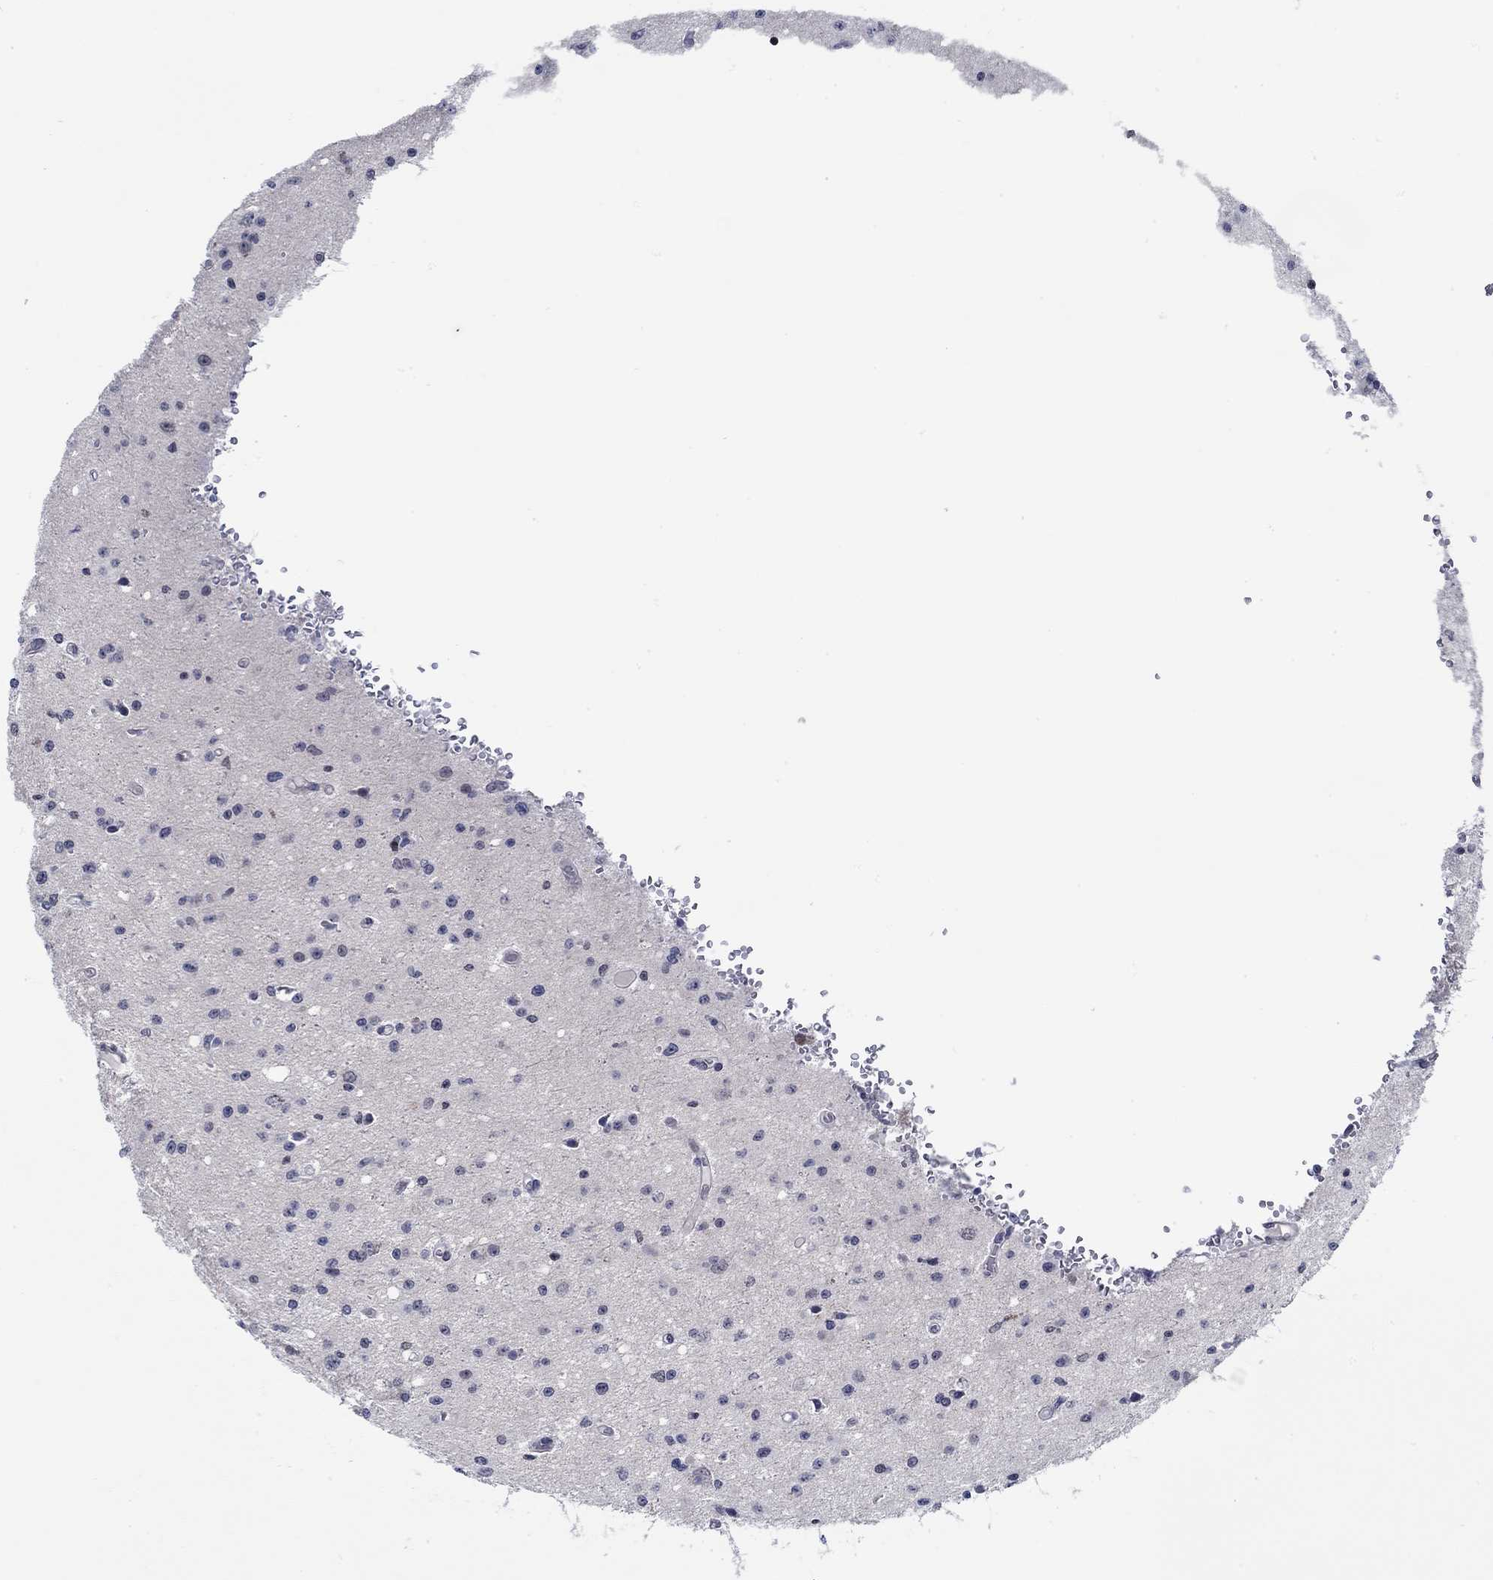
{"staining": {"intensity": "negative", "quantity": "none", "location": "none"}, "tissue": "glioma", "cell_type": "Tumor cells", "image_type": "cancer", "snomed": [{"axis": "morphology", "description": "Glioma, malignant, Low grade"}, {"axis": "topography", "description": "Brain"}], "caption": "IHC photomicrograph of neoplastic tissue: human glioma stained with DAB (3,3'-diaminobenzidine) shows no significant protein positivity in tumor cells.", "gene": "SLC34A1", "patient": {"sex": "female", "age": 45}}